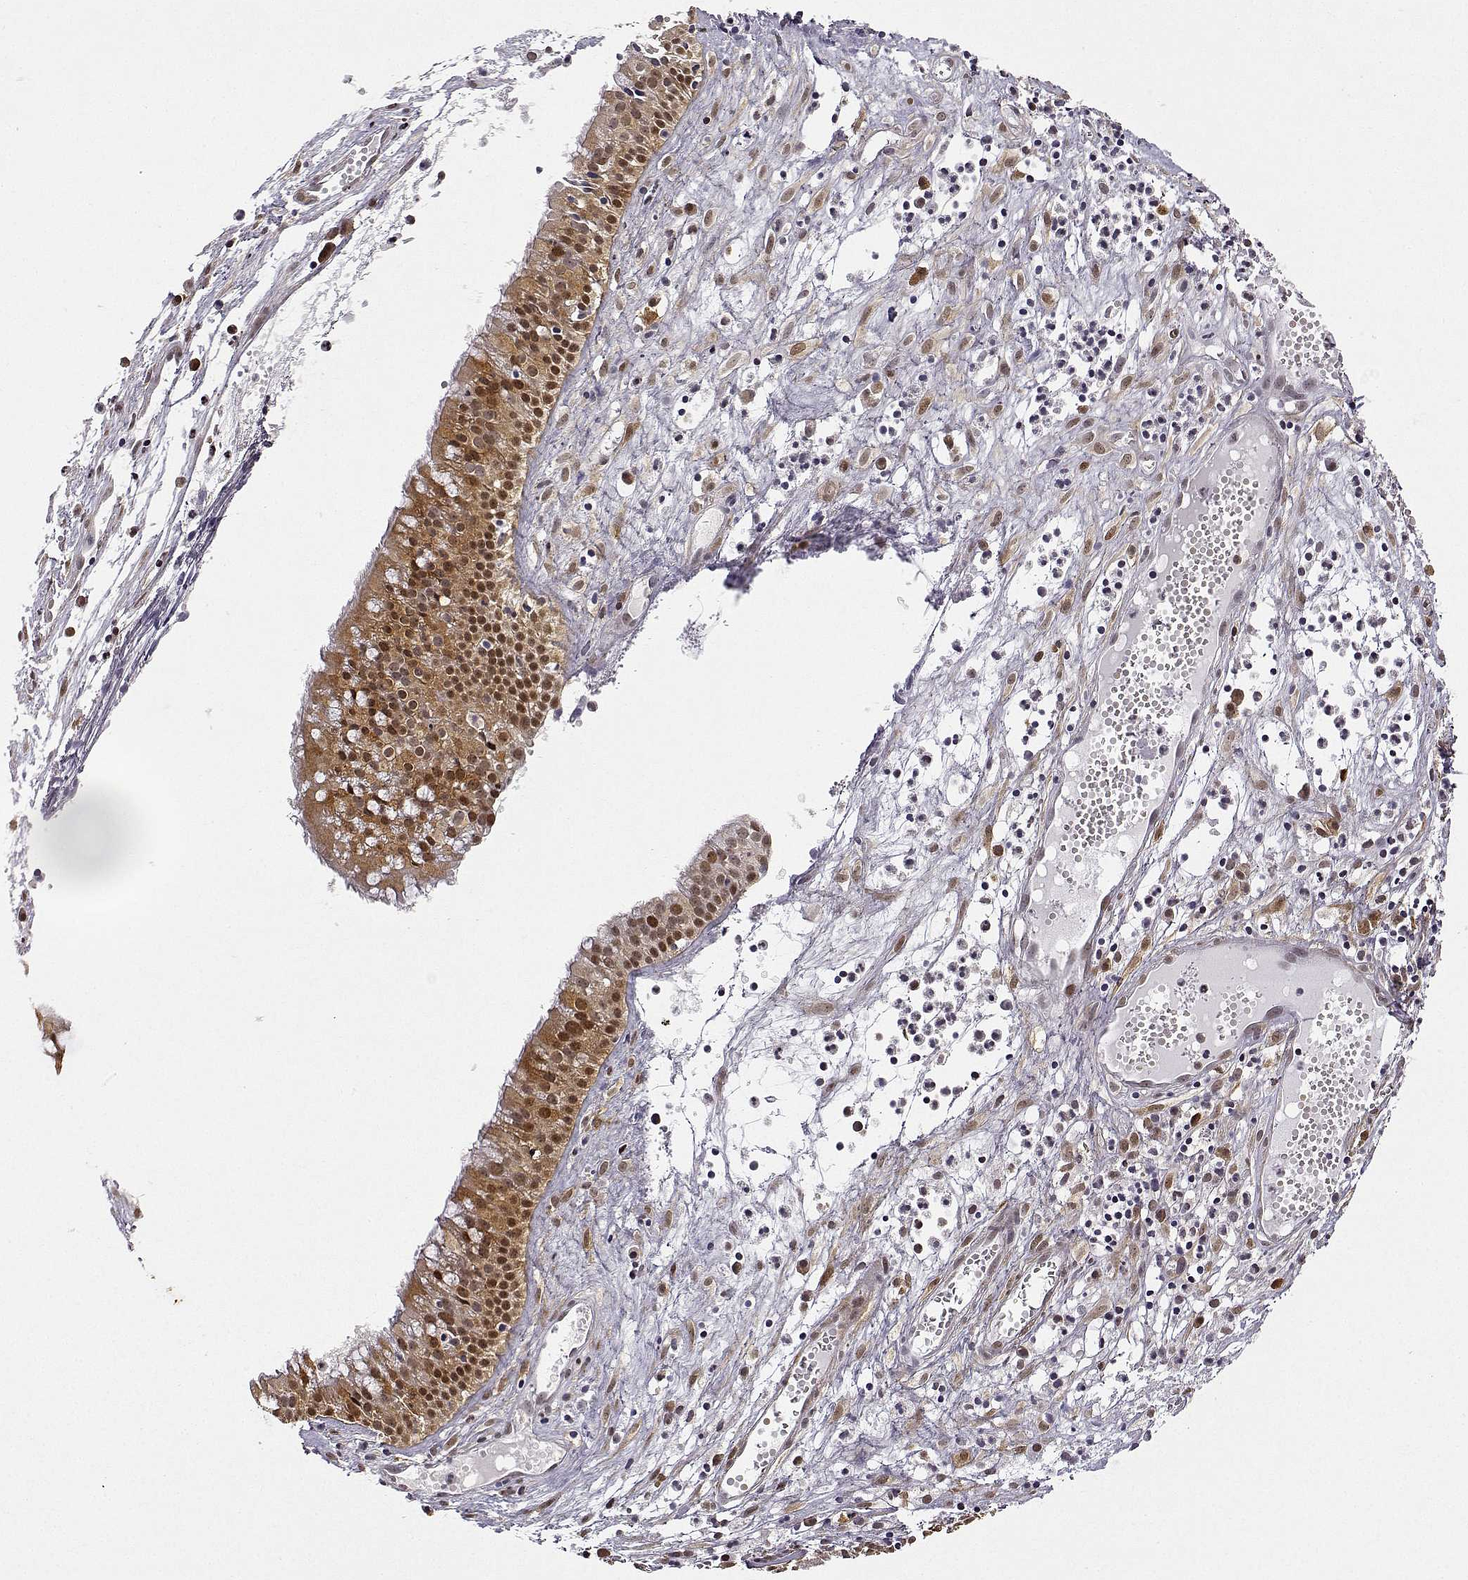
{"staining": {"intensity": "strong", "quantity": ">75%", "location": "cytoplasmic/membranous,nuclear"}, "tissue": "nasopharynx", "cell_type": "Respiratory epithelial cells", "image_type": "normal", "snomed": [{"axis": "morphology", "description": "Normal tissue, NOS"}, {"axis": "topography", "description": "Nasopharynx"}], "caption": "Human nasopharynx stained for a protein (brown) reveals strong cytoplasmic/membranous,nuclear positive expression in approximately >75% of respiratory epithelial cells.", "gene": "PHGDH", "patient": {"sex": "male", "age": 31}}